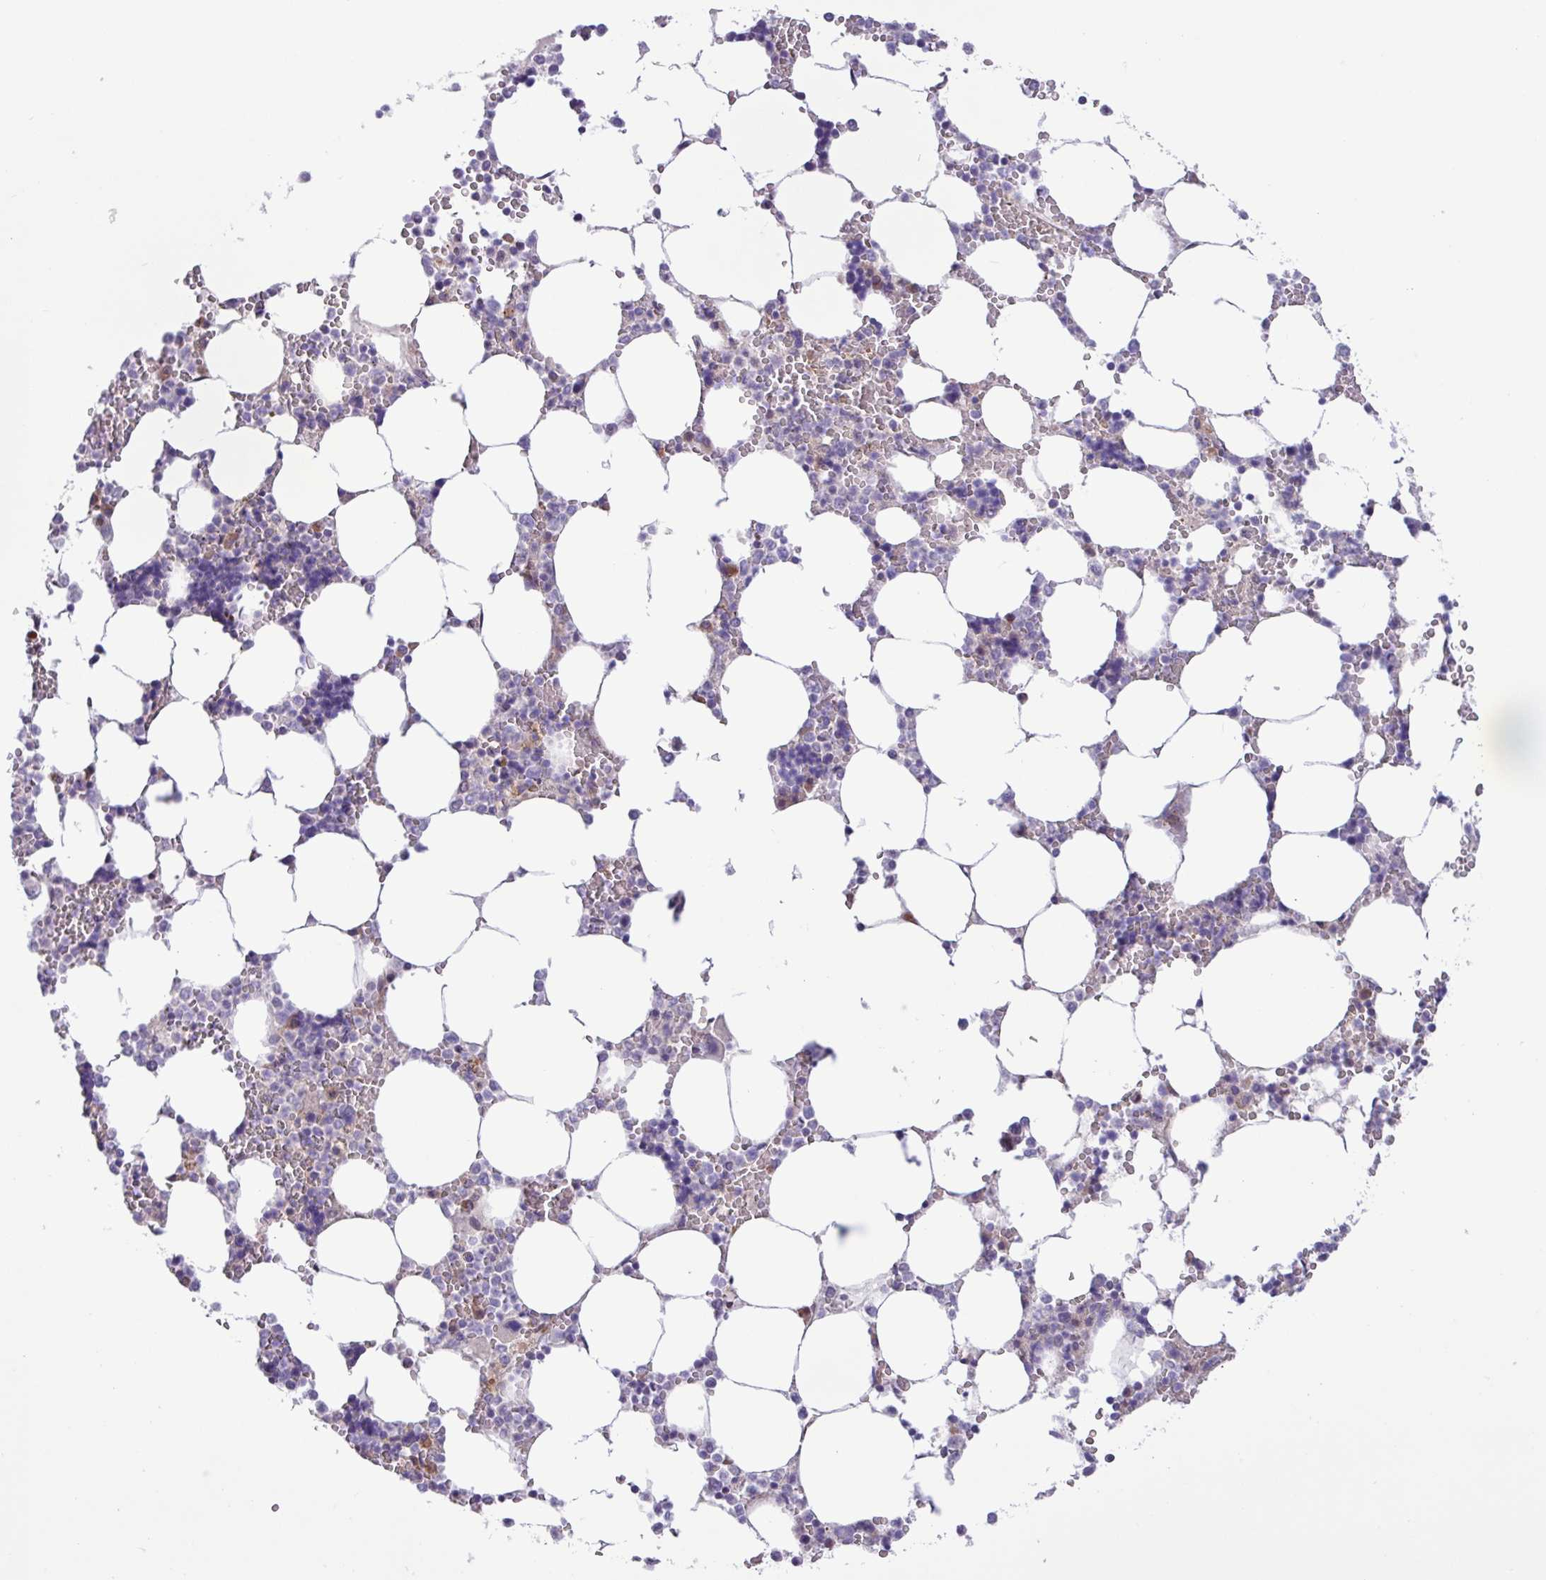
{"staining": {"intensity": "weak", "quantity": "<25%", "location": "cytoplasmic/membranous"}, "tissue": "bone marrow", "cell_type": "Hematopoietic cells", "image_type": "normal", "snomed": [{"axis": "morphology", "description": "Normal tissue, NOS"}, {"axis": "topography", "description": "Bone marrow"}], "caption": "Immunohistochemistry (IHC) histopathology image of normal human bone marrow stained for a protein (brown), which exhibits no expression in hematopoietic cells. The staining is performed using DAB (3,3'-diaminobenzidine) brown chromogen with nuclei counter-stained in using hematoxylin.", "gene": "SPINK8", "patient": {"sex": "male", "age": 64}}